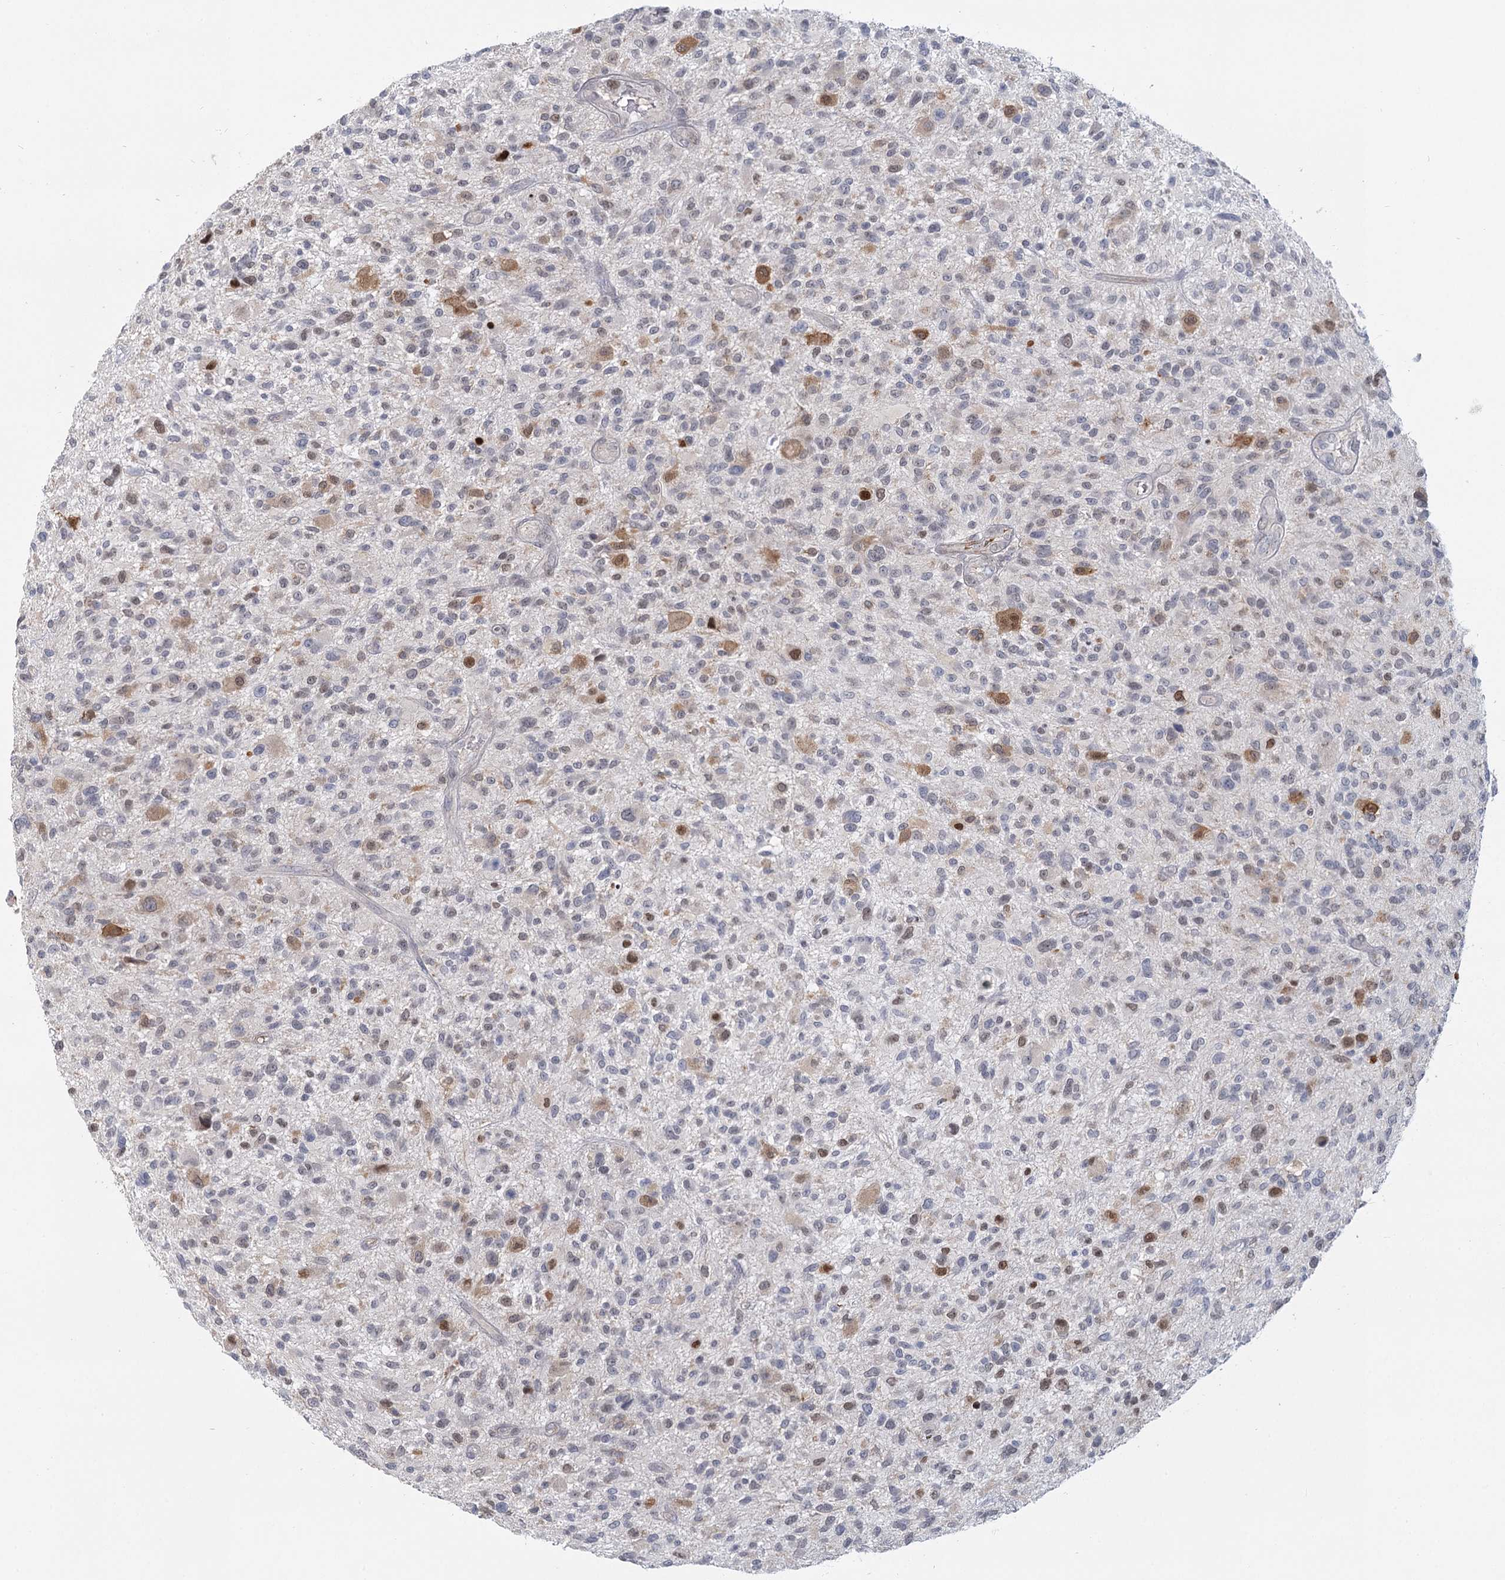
{"staining": {"intensity": "weak", "quantity": "<25%", "location": "nuclear"}, "tissue": "glioma", "cell_type": "Tumor cells", "image_type": "cancer", "snomed": [{"axis": "morphology", "description": "Glioma, malignant, High grade"}, {"axis": "topography", "description": "Brain"}], "caption": "Tumor cells are negative for protein expression in human glioma.", "gene": "USP11", "patient": {"sex": "male", "age": 47}}